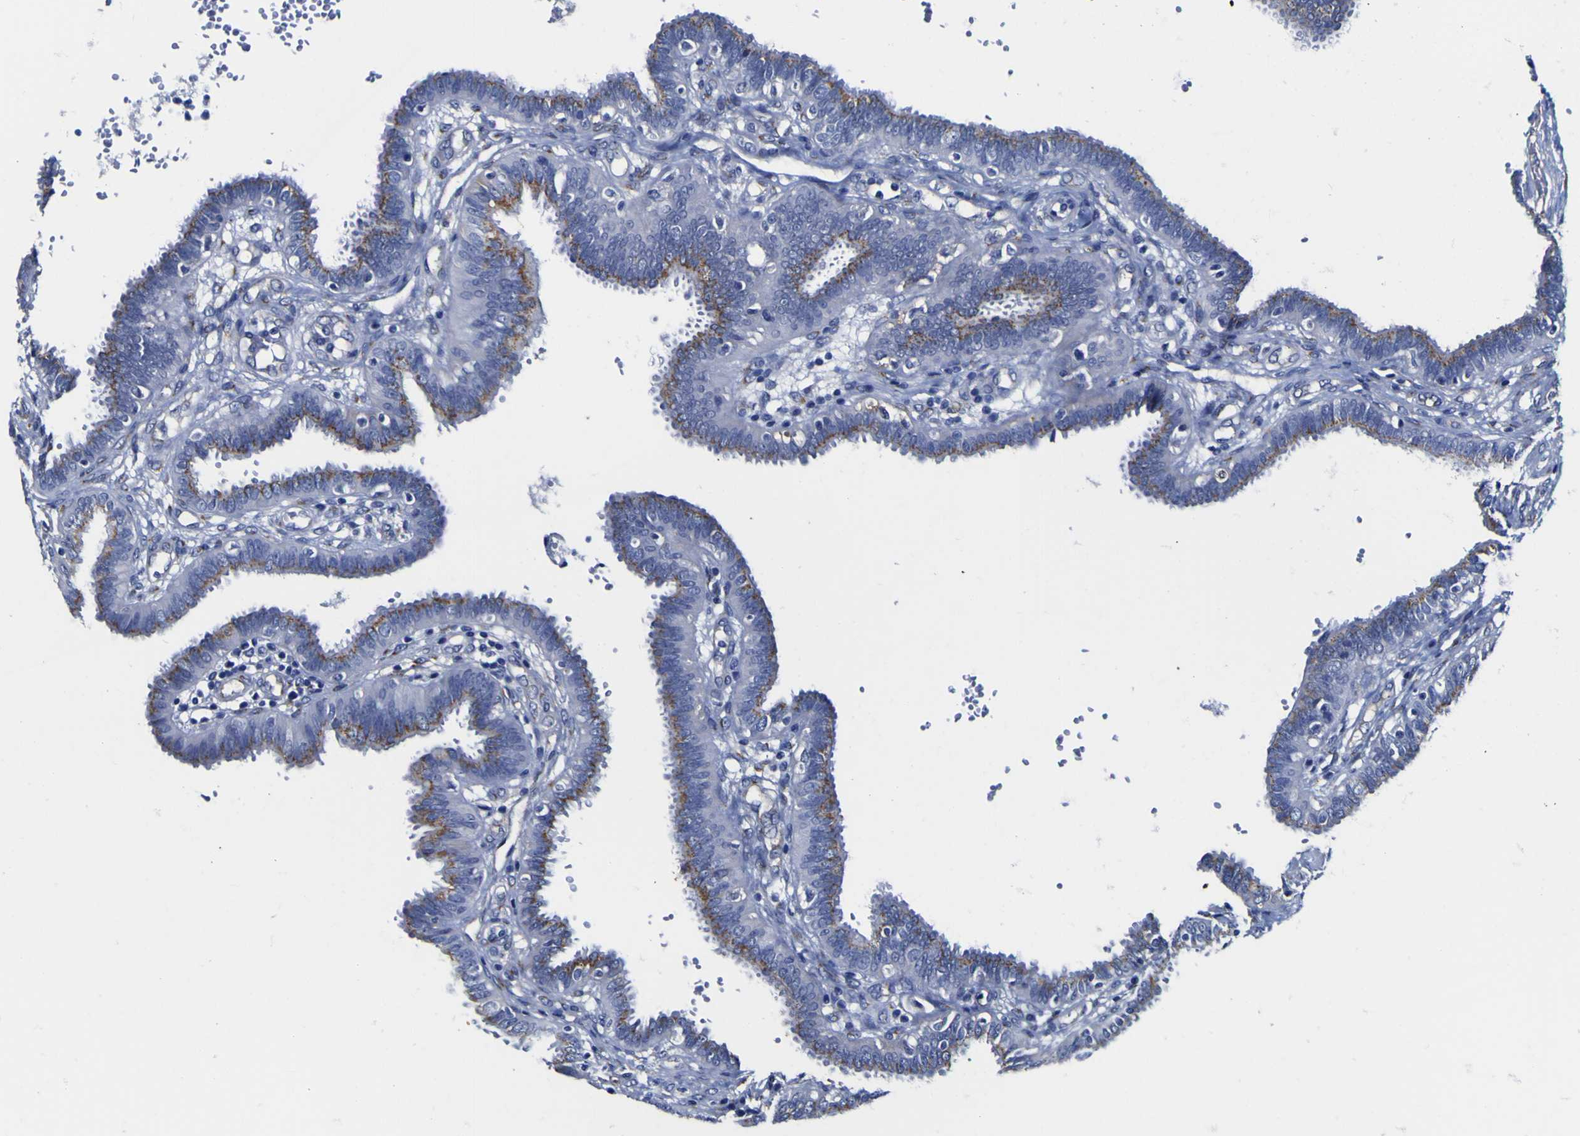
{"staining": {"intensity": "moderate", "quantity": "25%-75%", "location": "cytoplasmic/membranous"}, "tissue": "fallopian tube", "cell_type": "Glandular cells", "image_type": "normal", "snomed": [{"axis": "morphology", "description": "Normal tissue, NOS"}, {"axis": "topography", "description": "Fallopian tube"}], "caption": "Brown immunohistochemical staining in normal fallopian tube shows moderate cytoplasmic/membranous expression in approximately 25%-75% of glandular cells.", "gene": "GOLM1", "patient": {"sex": "female", "age": 32}}